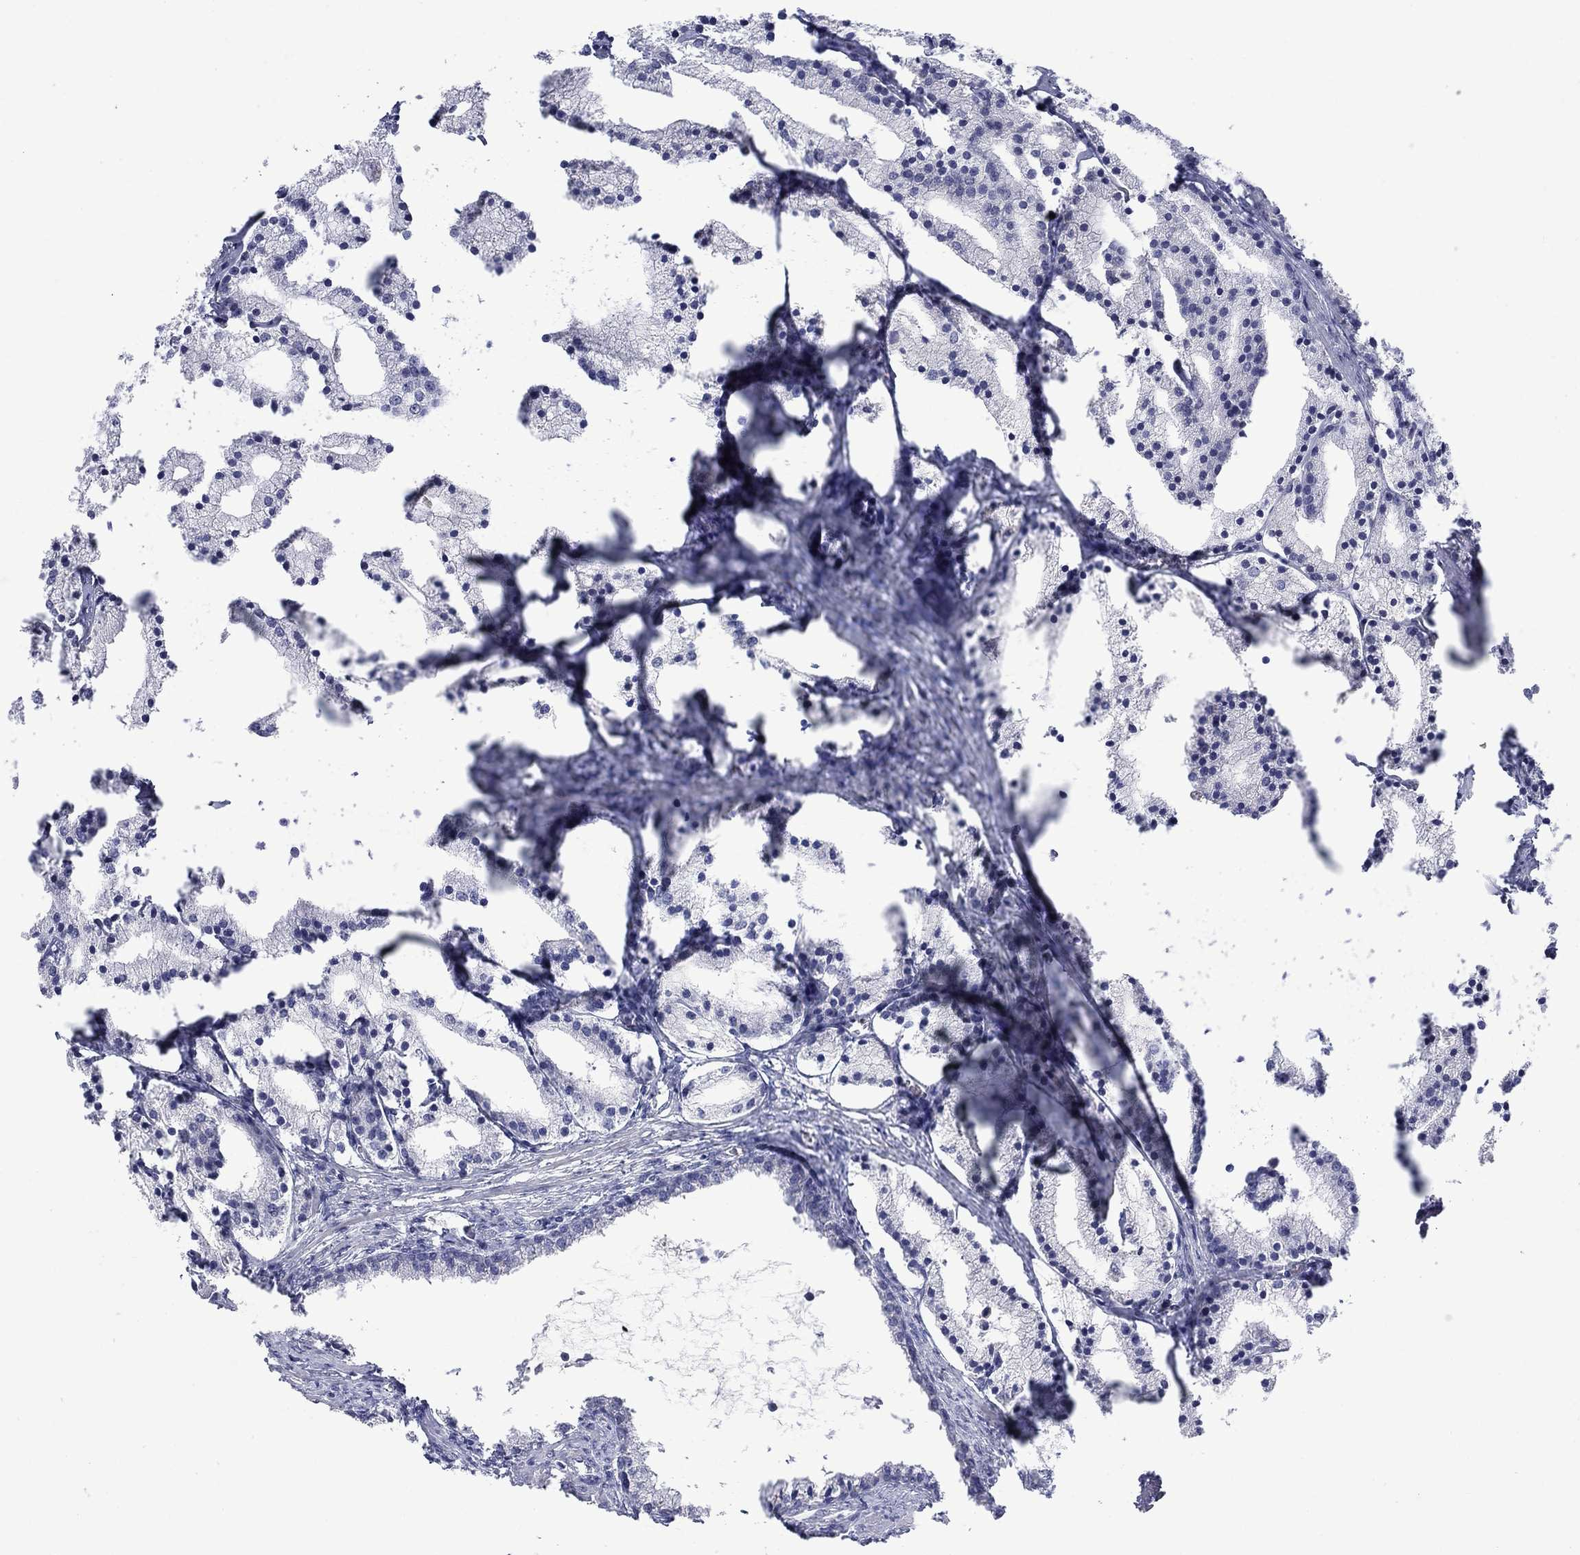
{"staining": {"intensity": "negative", "quantity": "none", "location": "none"}, "tissue": "prostate cancer", "cell_type": "Tumor cells", "image_type": "cancer", "snomed": [{"axis": "morphology", "description": "Adenocarcinoma, NOS"}, {"axis": "topography", "description": "Prostate"}], "caption": "A high-resolution micrograph shows IHC staining of prostate cancer (adenocarcinoma), which shows no significant positivity in tumor cells.", "gene": "NSMF", "patient": {"sex": "male", "age": 69}}